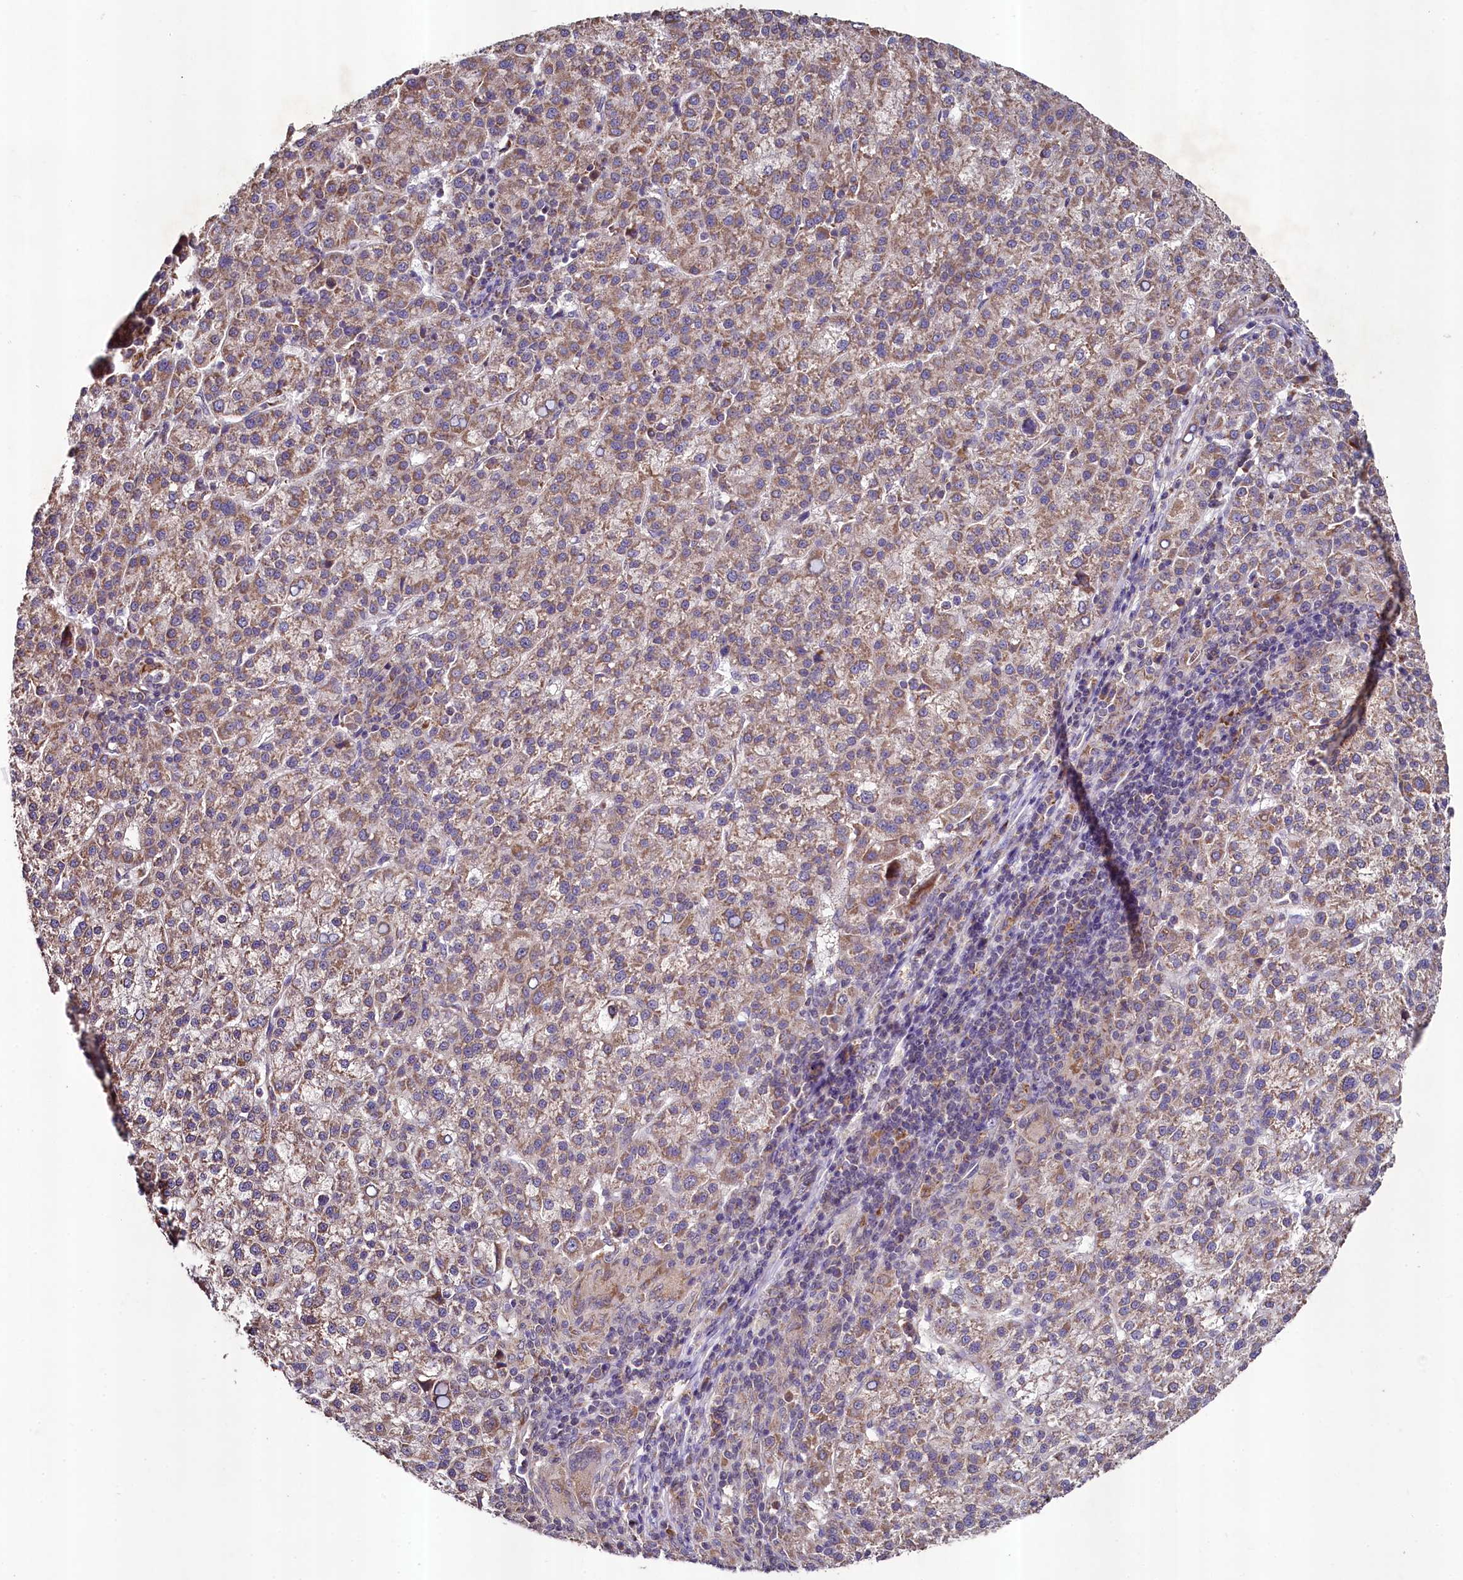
{"staining": {"intensity": "moderate", "quantity": ">75%", "location": "cytoplasmic/membranous"}, "tissue": "liver cancer", "cell_type": "Tumor cells", "image_type": "cancer", "snomed": [{"axis": "morphology", "description": "Carcinoma, Hepatocellular, NOS"}, {"axis": "topography", "description": "Liver"}], "caption": "Immunohistochemistry (IHC) (DAB) staining of human liver cancer displays moderate cytoplasmic/membranous protein positivity in about >75% of tumor cells. The protein of interest is stained brown, and the nuclei are stained in blue (DAB IHC with brightfield microscopy, high magnification).", "gene": "METTL4", "patient": {"sex": "female", "age": 58}}